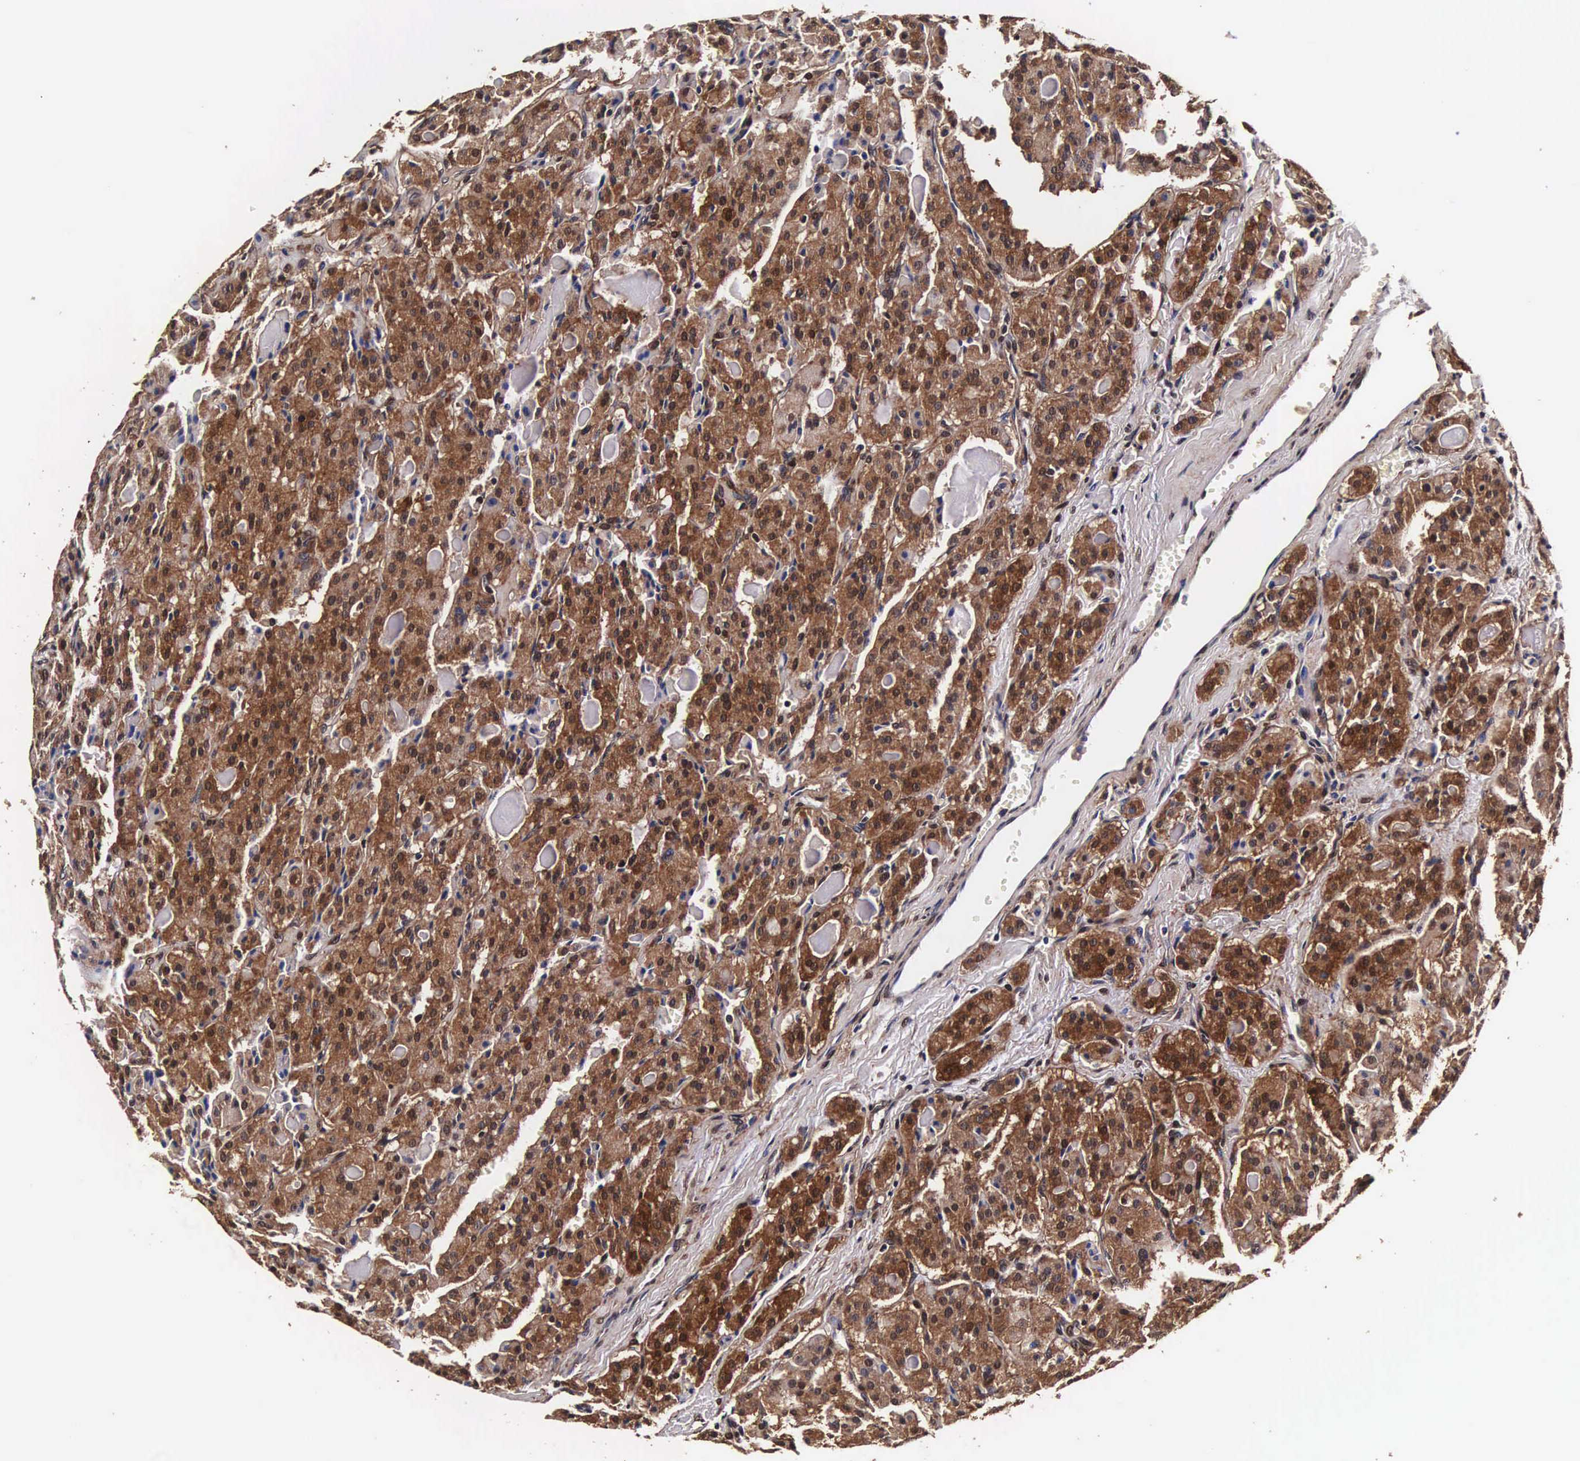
{"staining": {"intensity": "strong", "quantity": ">75%", "location": "cytoplasmic/membranous,nuclear"}, "tissue": "thyroid cancer", "cell_type": "Tumor cells", "image_type": "cancer", "snomed": [{"axis": "morphology", "description": "Carcinoma, NOS"}, {"axis": "topography", "description": "Thyroid gland"}], "caption": "A photomicrograph of thyroid carcinoma stained for a protein exhibits strong cytoplasmic/membranous and nuclear brown staining in tumor cells. (DAB (3,3'-diaminobenzidine) IHC with brightfield microscopy, high magnification).", "gene": "TECPR2", "patient": {"sex": "male", "age": 76}}